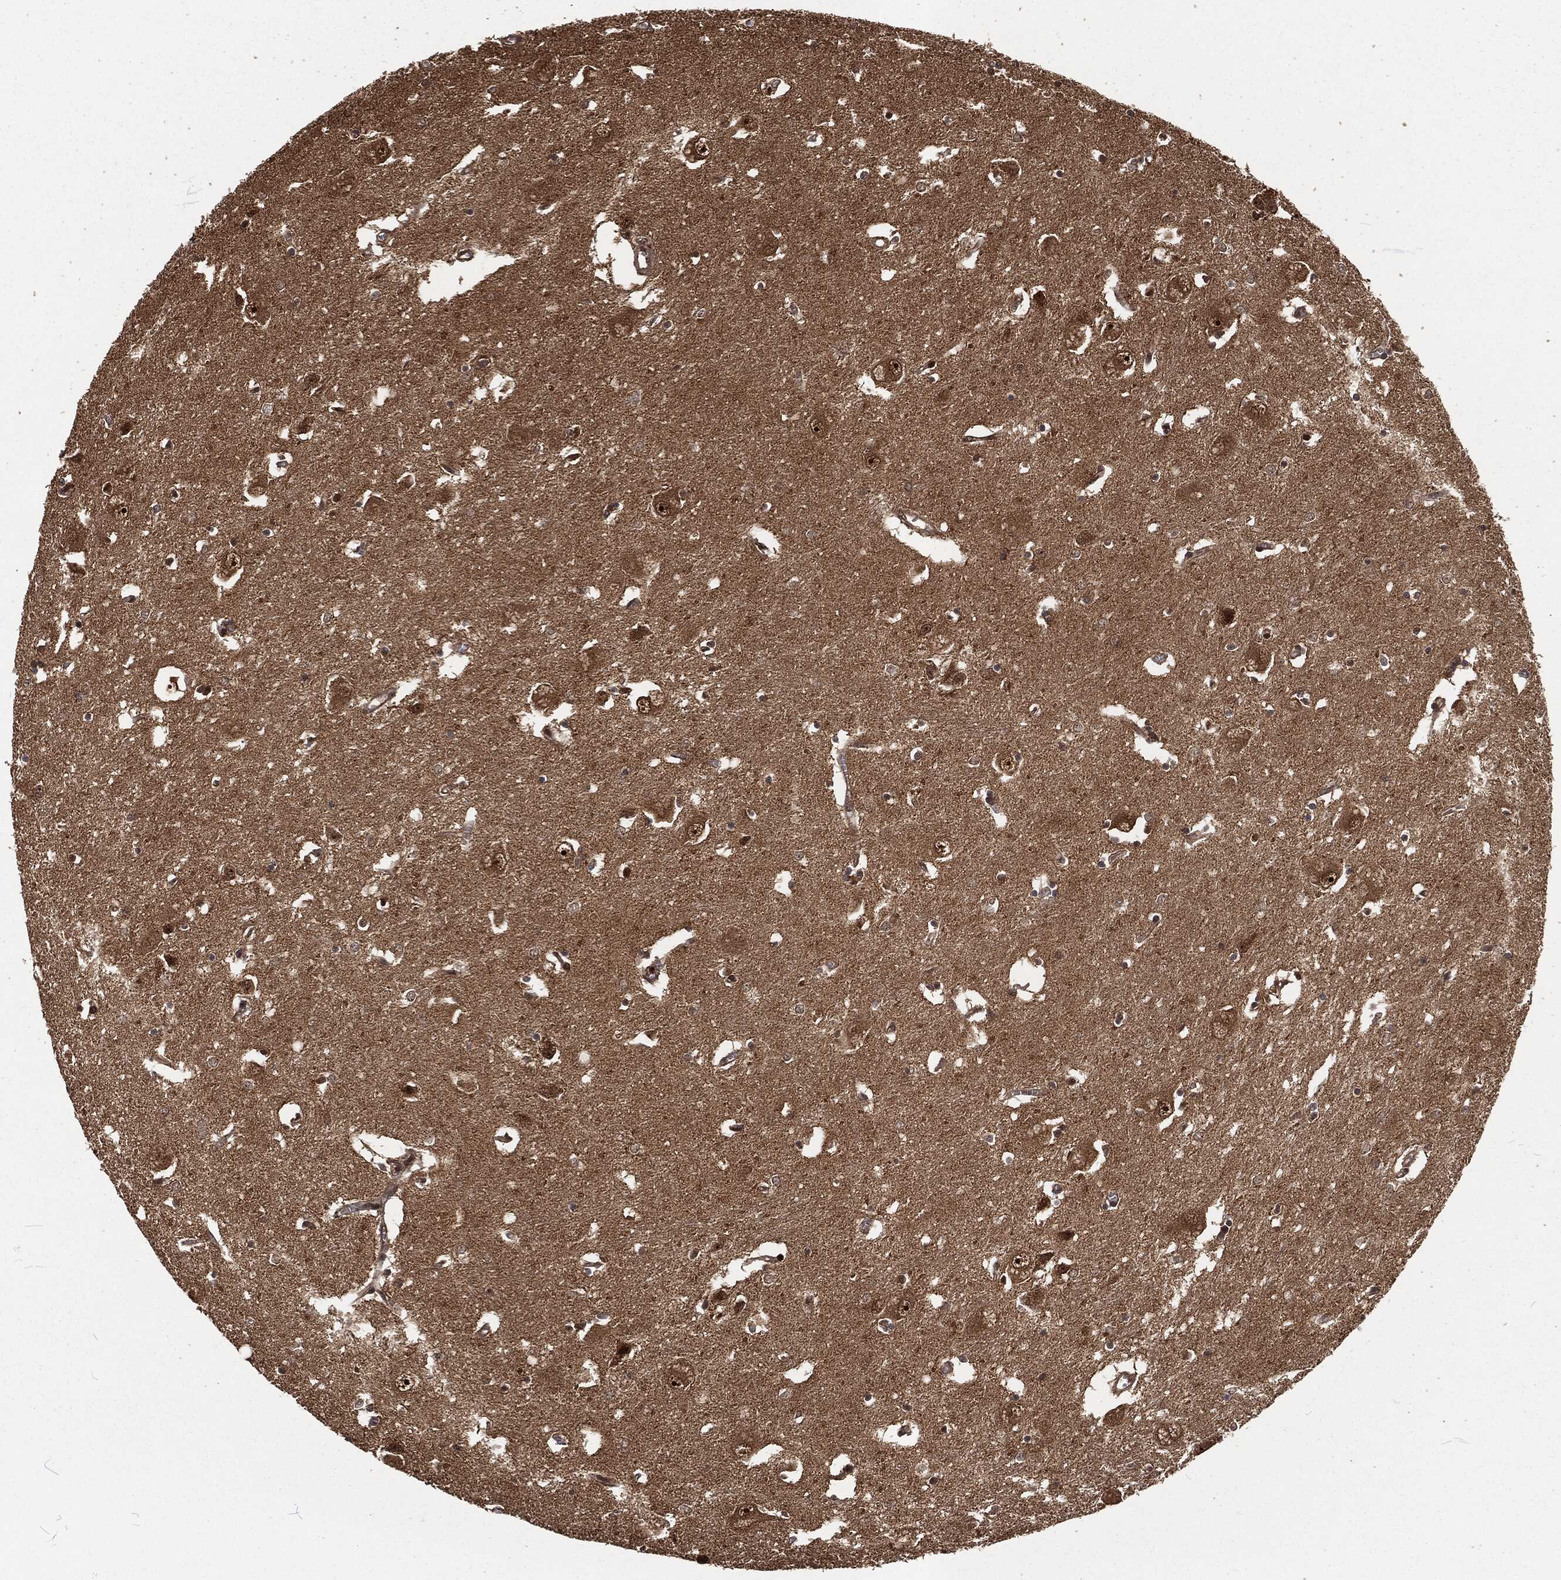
{"staining": {"intensity": "negative", "quantity": "none", "location": "none"}, "tissue": "caudate", "cell_type": "Glial cells", "image_type": "normal", "snomed": [{"axis": "morphology", "description": "Normal tissue, NOS"}, {"axis": "topography", "description": "Lateral ventricle wall"}], "caption": "DAB (3,3'-diaminobenzidine) immunohistochemical staining of normal caudate demonstrates no significant staining in glial cells. (DAB IHC with hematoxylin counter stain).", "gene": "NGRN", "patient": {"sex": "male", "age": 54}}